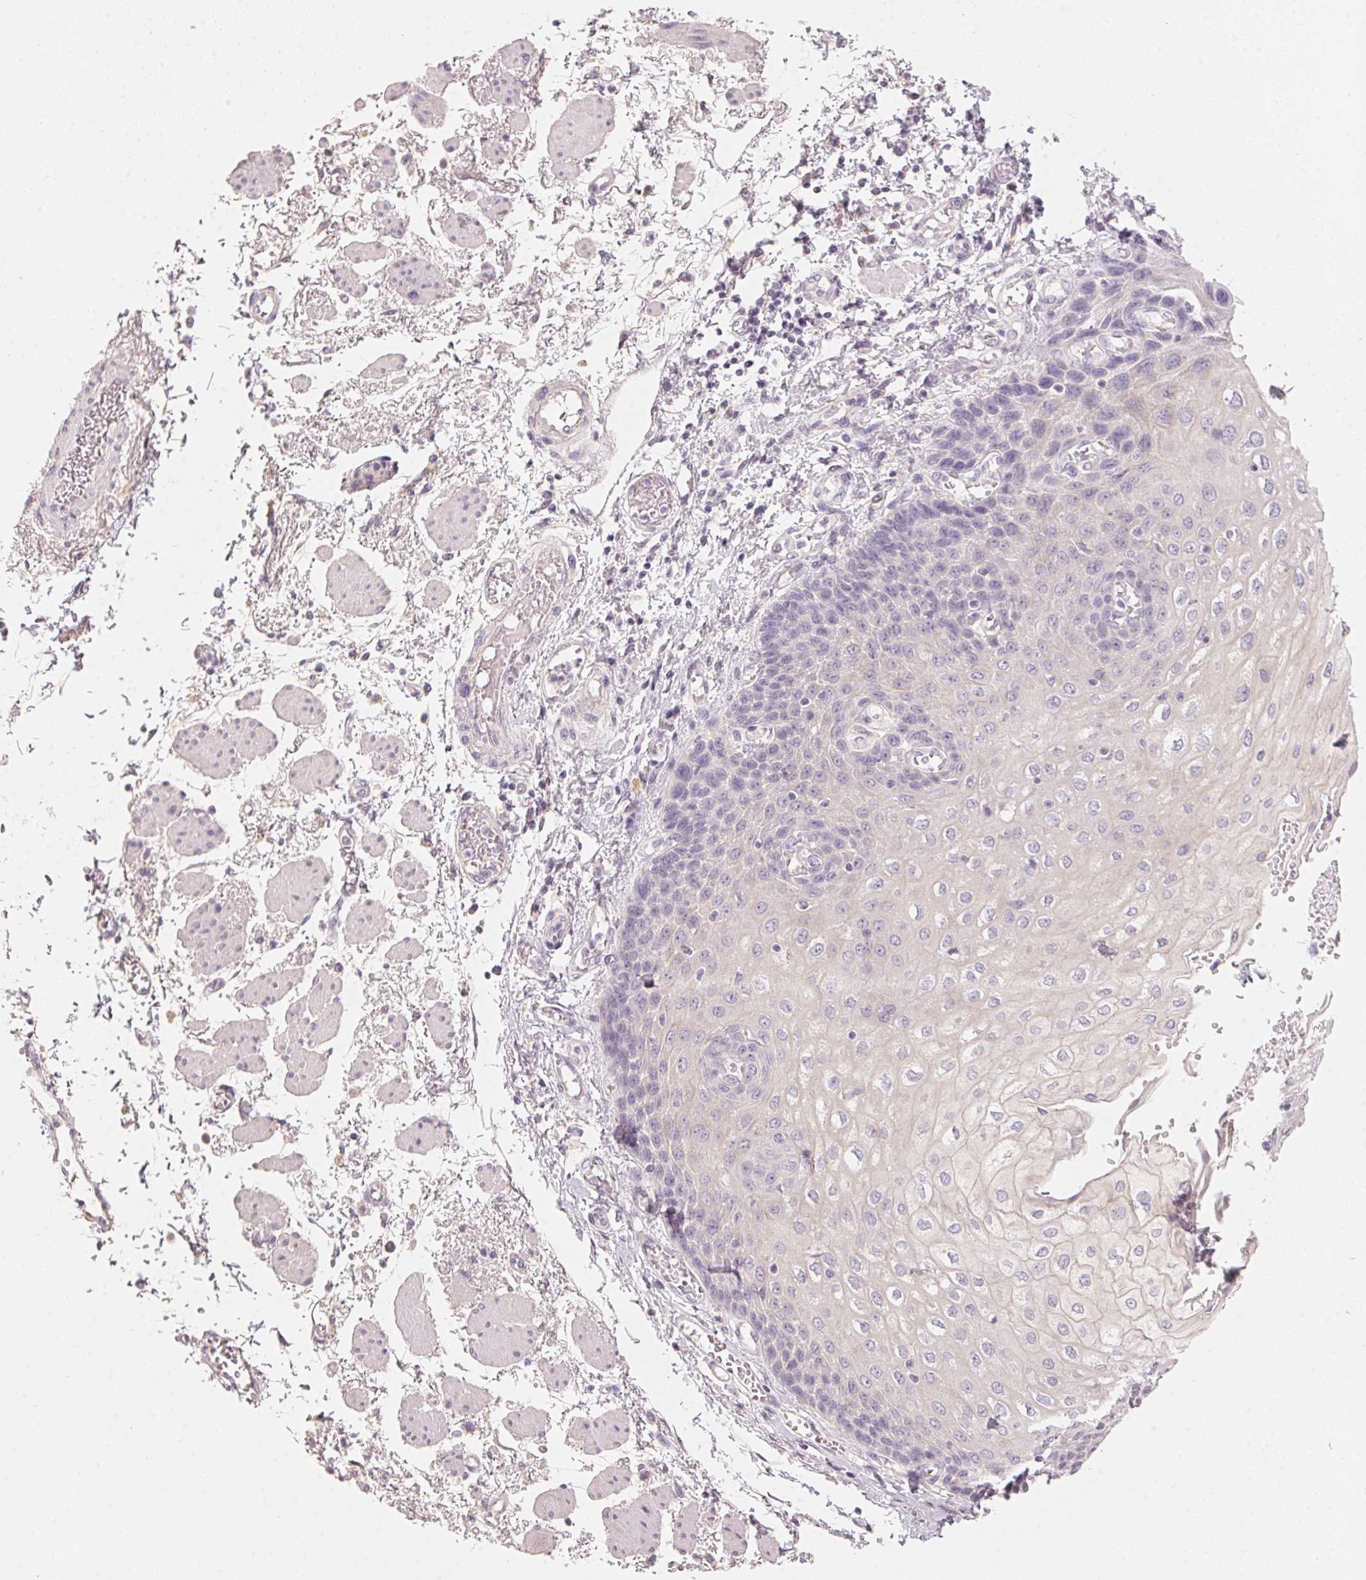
{"staining": {"intensity": "negative", "quantity": "none", "location": "none"}, "tissue": "esophagus", "cell_type": "Squamous epithelial cells", "image_type": "normal", "snomed": [{"axis": "morphology", "description": "Normal tissue, NOS"}, {"axis": "morphology", "description": "Adenocarcinoma, NOS"}, {"axis": "topography", "description": "Esophagus"}], "caption": "IHC micrograph of normal human esophagus stained for a protein (brown), which reveals no expression in squamous epithelial cells.", "gene": "TREH", "patient": {"sex": "male", "age": 81}}